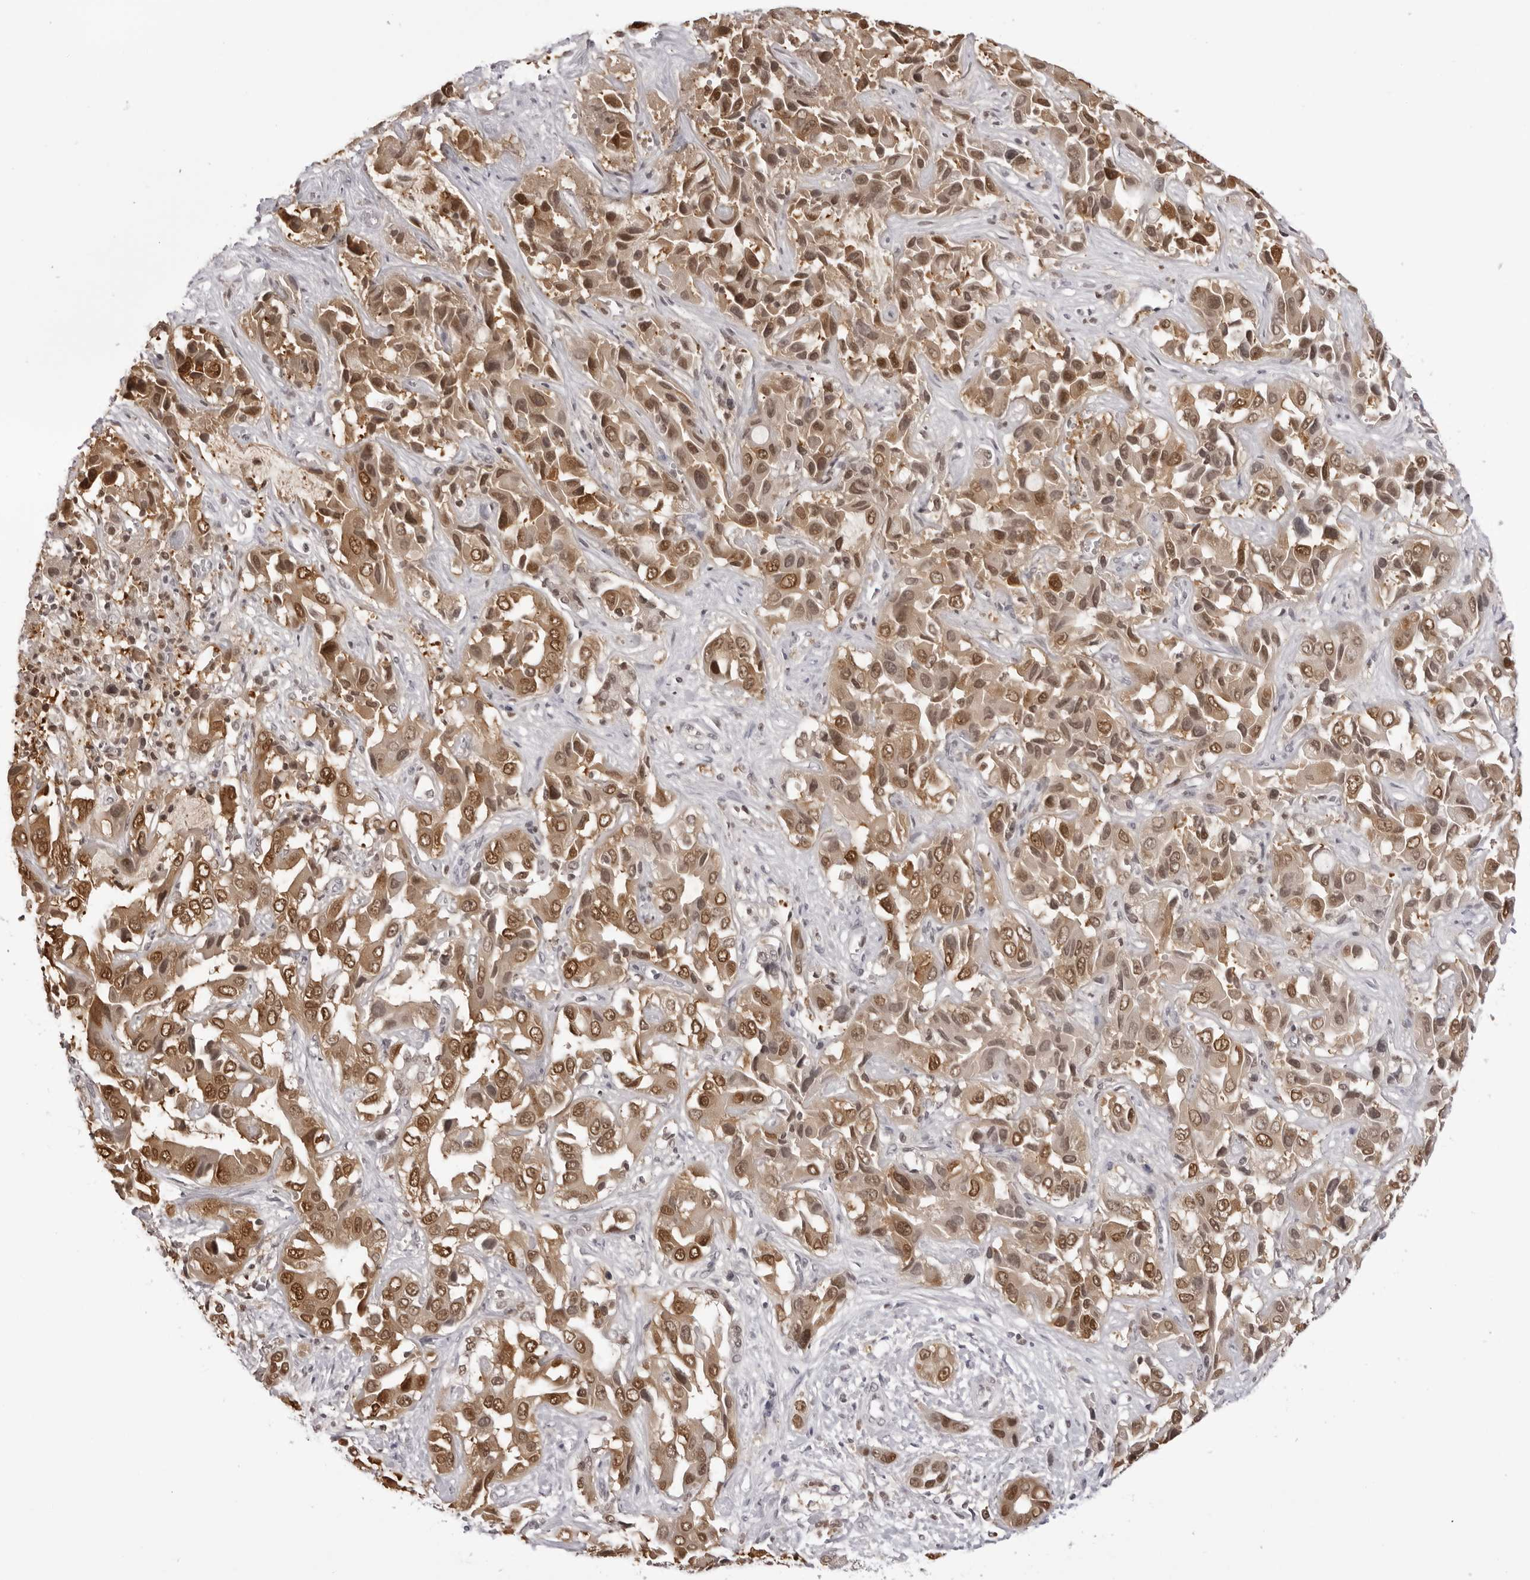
{"staining": {"intensity": "moderate", "quantity": ">75%", "location": "cytoplasmic/membranous,nuclear"}, "tissue": "liver cancer", "cell_type": "Tumor cells", "image_type": "cancer", "snomed": [{"axis": "morphology", "description": "Cholangiocarcinoma"}, {"axis": "topography", "description": "Liver"}], "caption": "A brown stain shows moderate cytoplasmic/membranous and nuclear staining of a protein in liver cholangiocarcinoma tumor cells.", "gene": "HSPA4", "patient": {"sex": "female", "age": 52}}